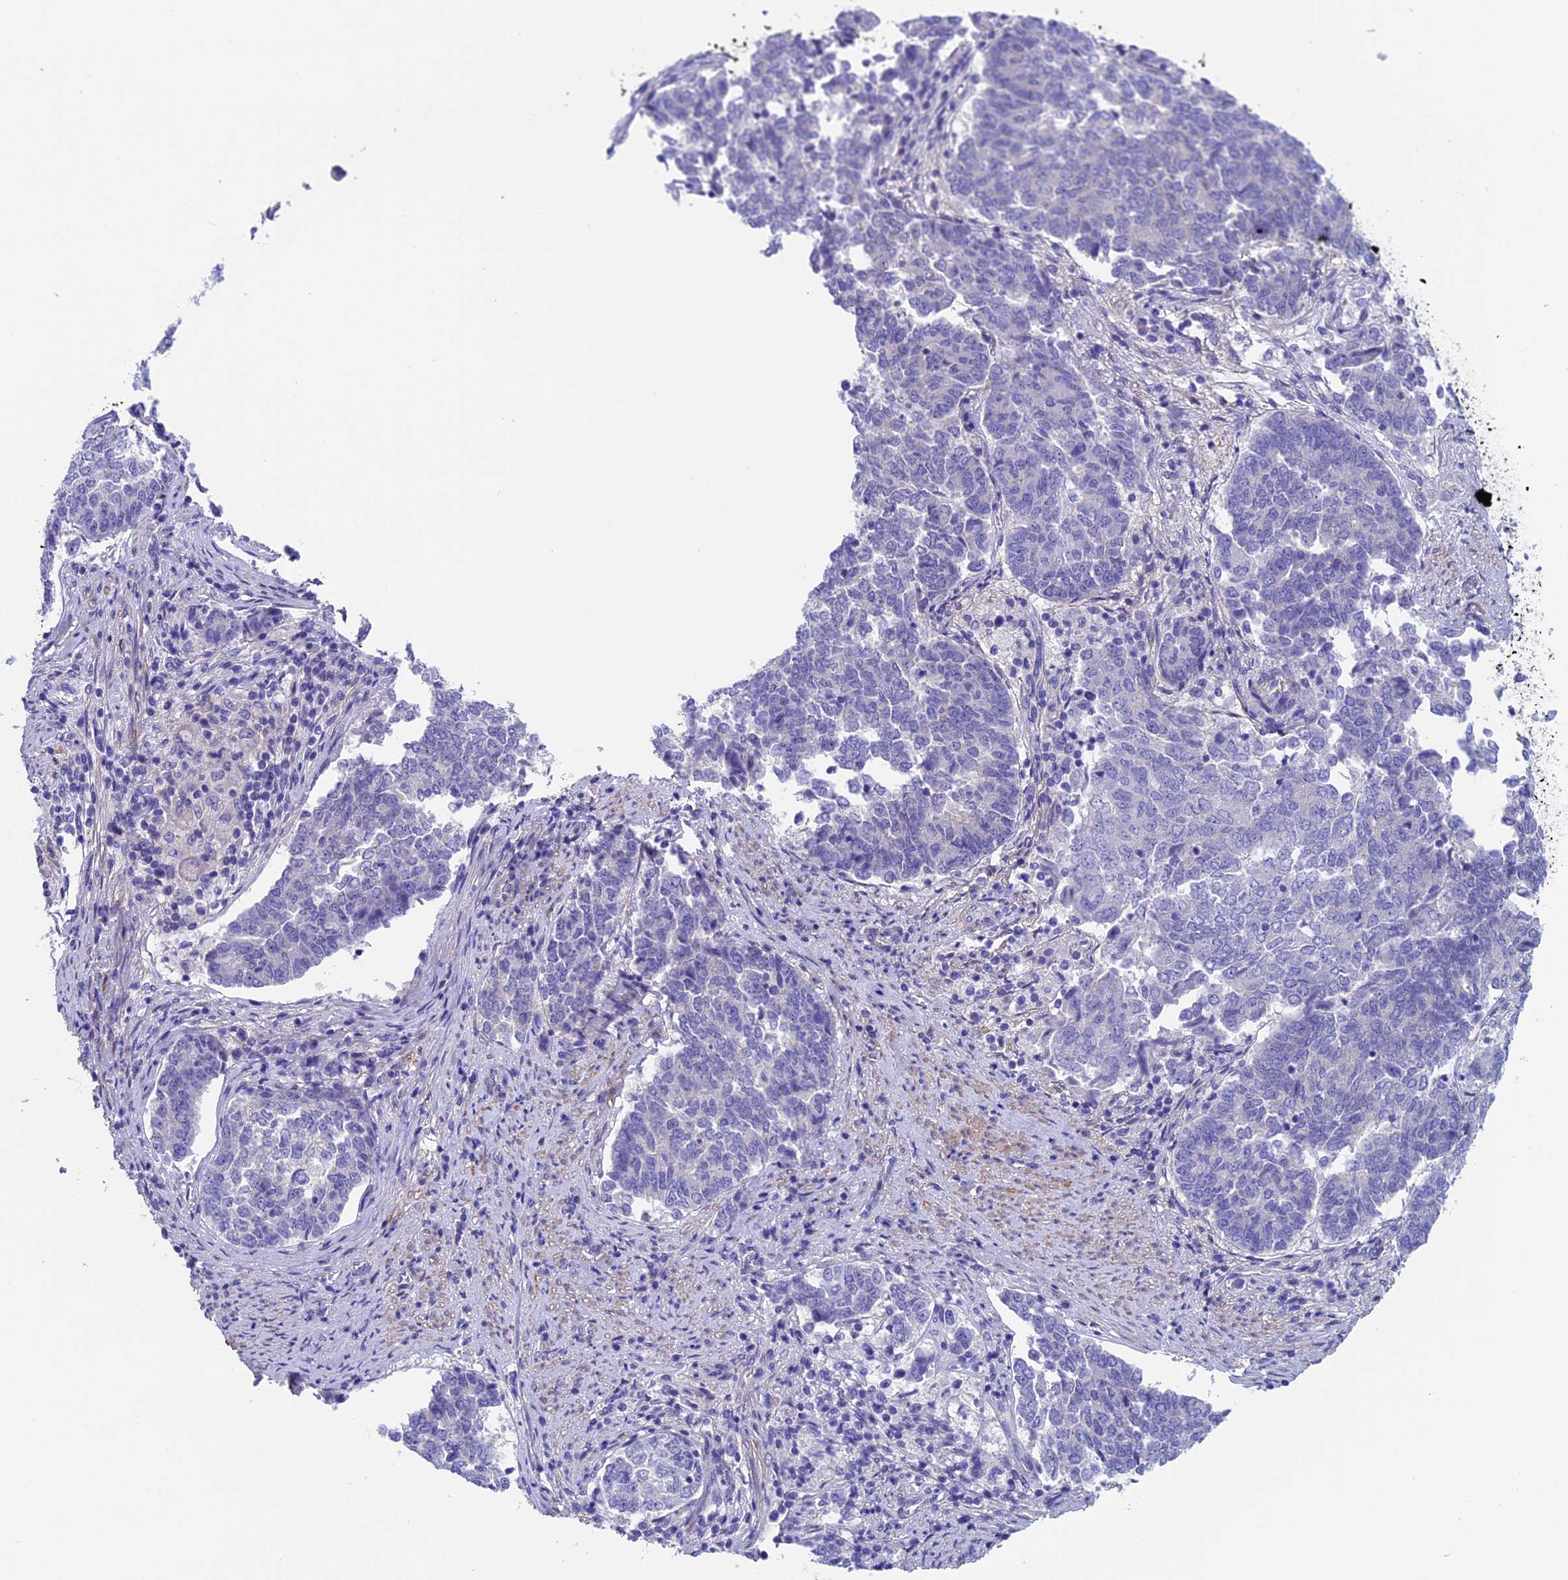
{"staining": {"intensity": "negative", "quantity": "none", "location": "none"}, "tissue": "endometrial cancer", "cell_type": "Tumor cells", "image_type": "cancer", "snomed": [{"axis": "morphology", "description": "Adenocarcinoma, NOS"}, {"axis": "topography", "description": "Endometrium"}], "caption": "IHC of human endometrial adenocarcinoma exhibits no expression in tumor cells.", "gene": "ADH7", "patient": {"sex": "female", "age": 80}}